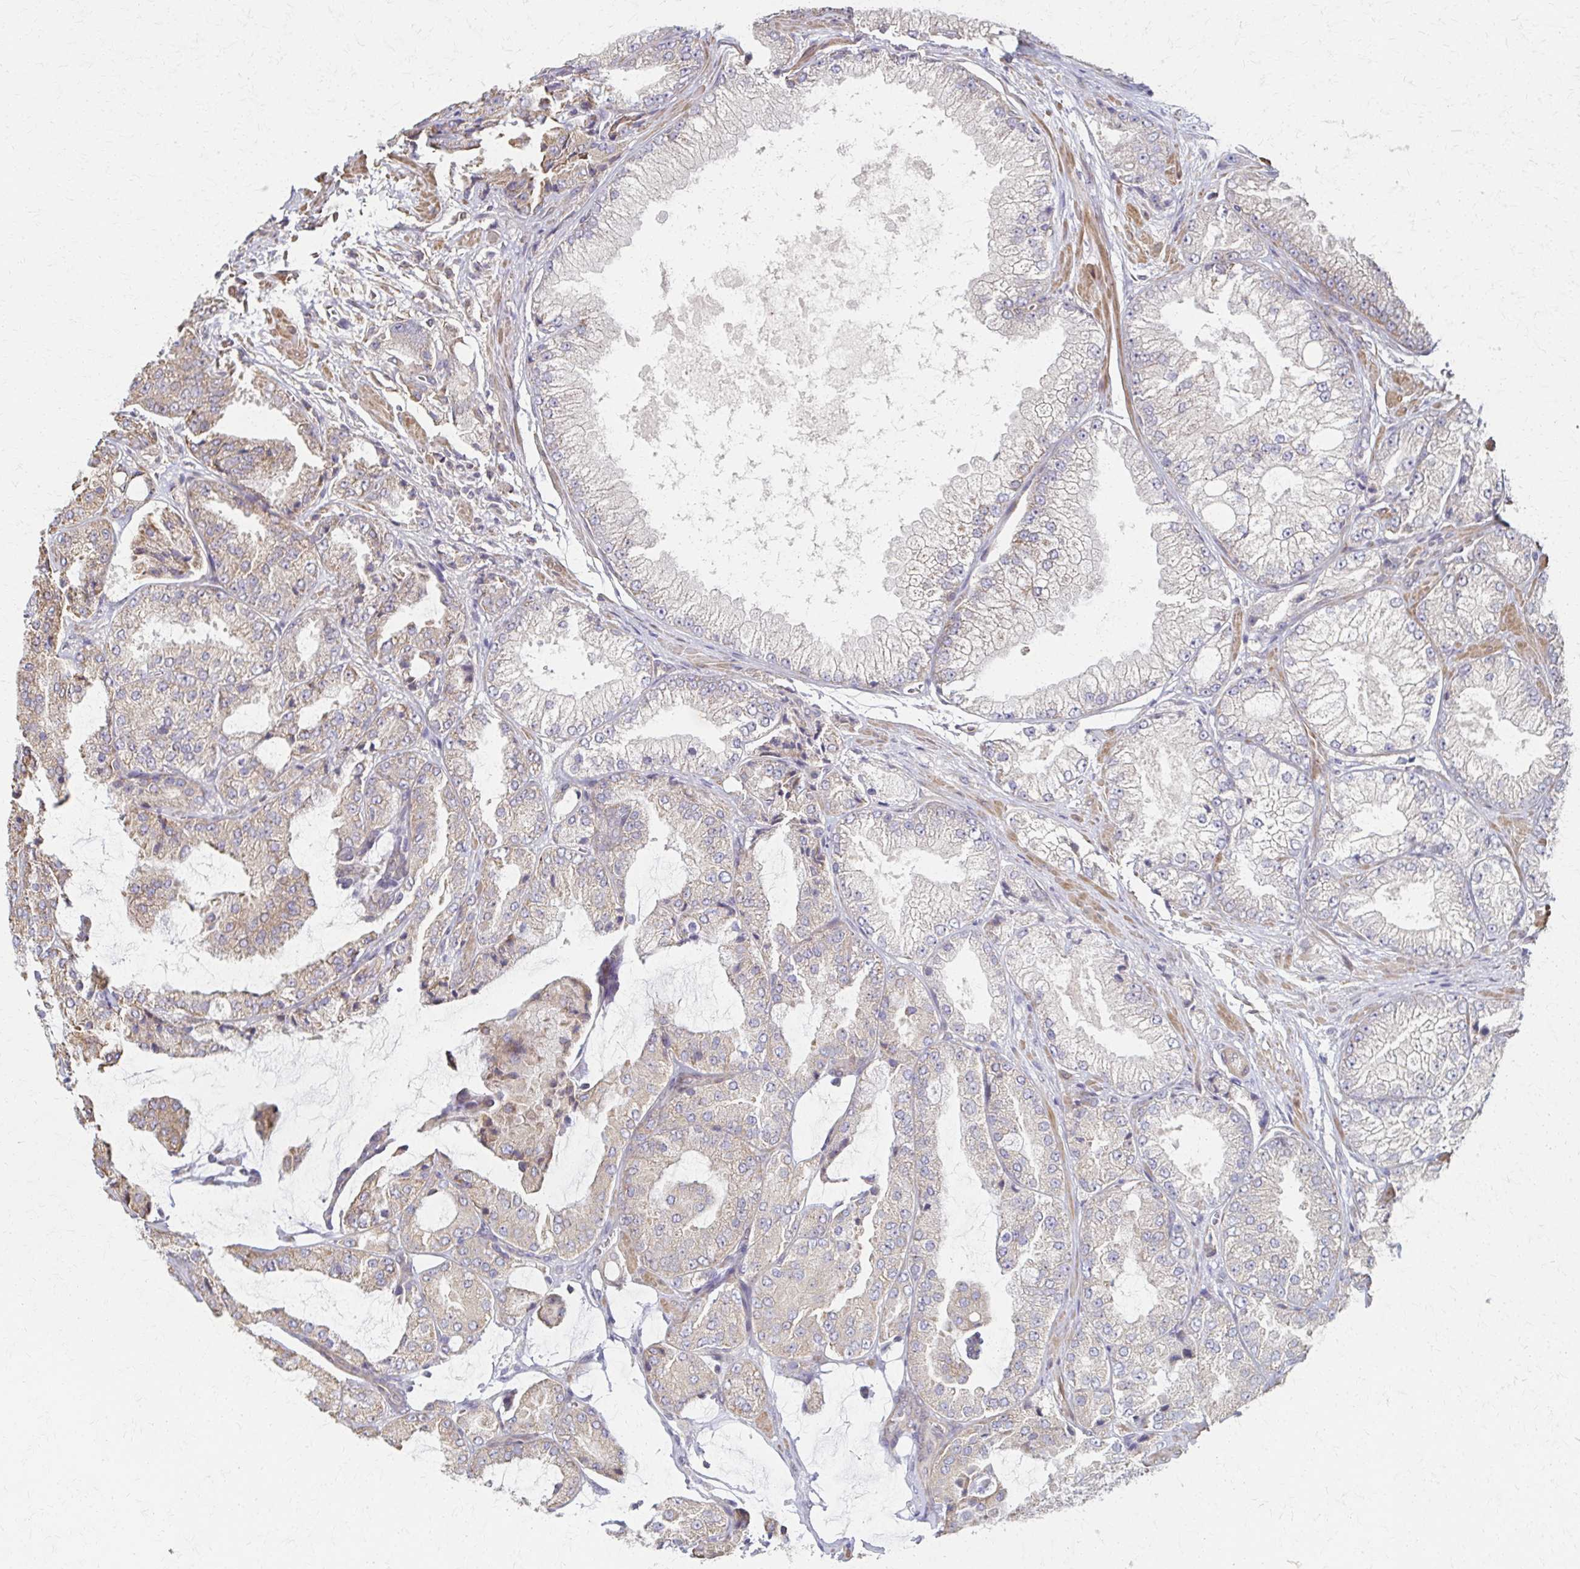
{"staining": {"intensity": "weak", "quantity": "25%-75%", "location": "cytoplasmic/membranous"}, "tissue": "prostate cancer", "cell_type": "Tumor cells", "image_type": "cancer", "snomed": [{"axis": "morphology", "description": "Adenocarcinoma, High grade"}, {"axis": "topography", "description": "Prostate"}], "caption": "Approximately 25%-75% of tumor cells in human prostate adenocarcinoma (high-grade) demonstrate weak cytoplasmic/membranous protein staining as visualized by brown immunohistochemical staining.", "gene": "EOLA2", "patient": {"sex": "male", "age": 68}}